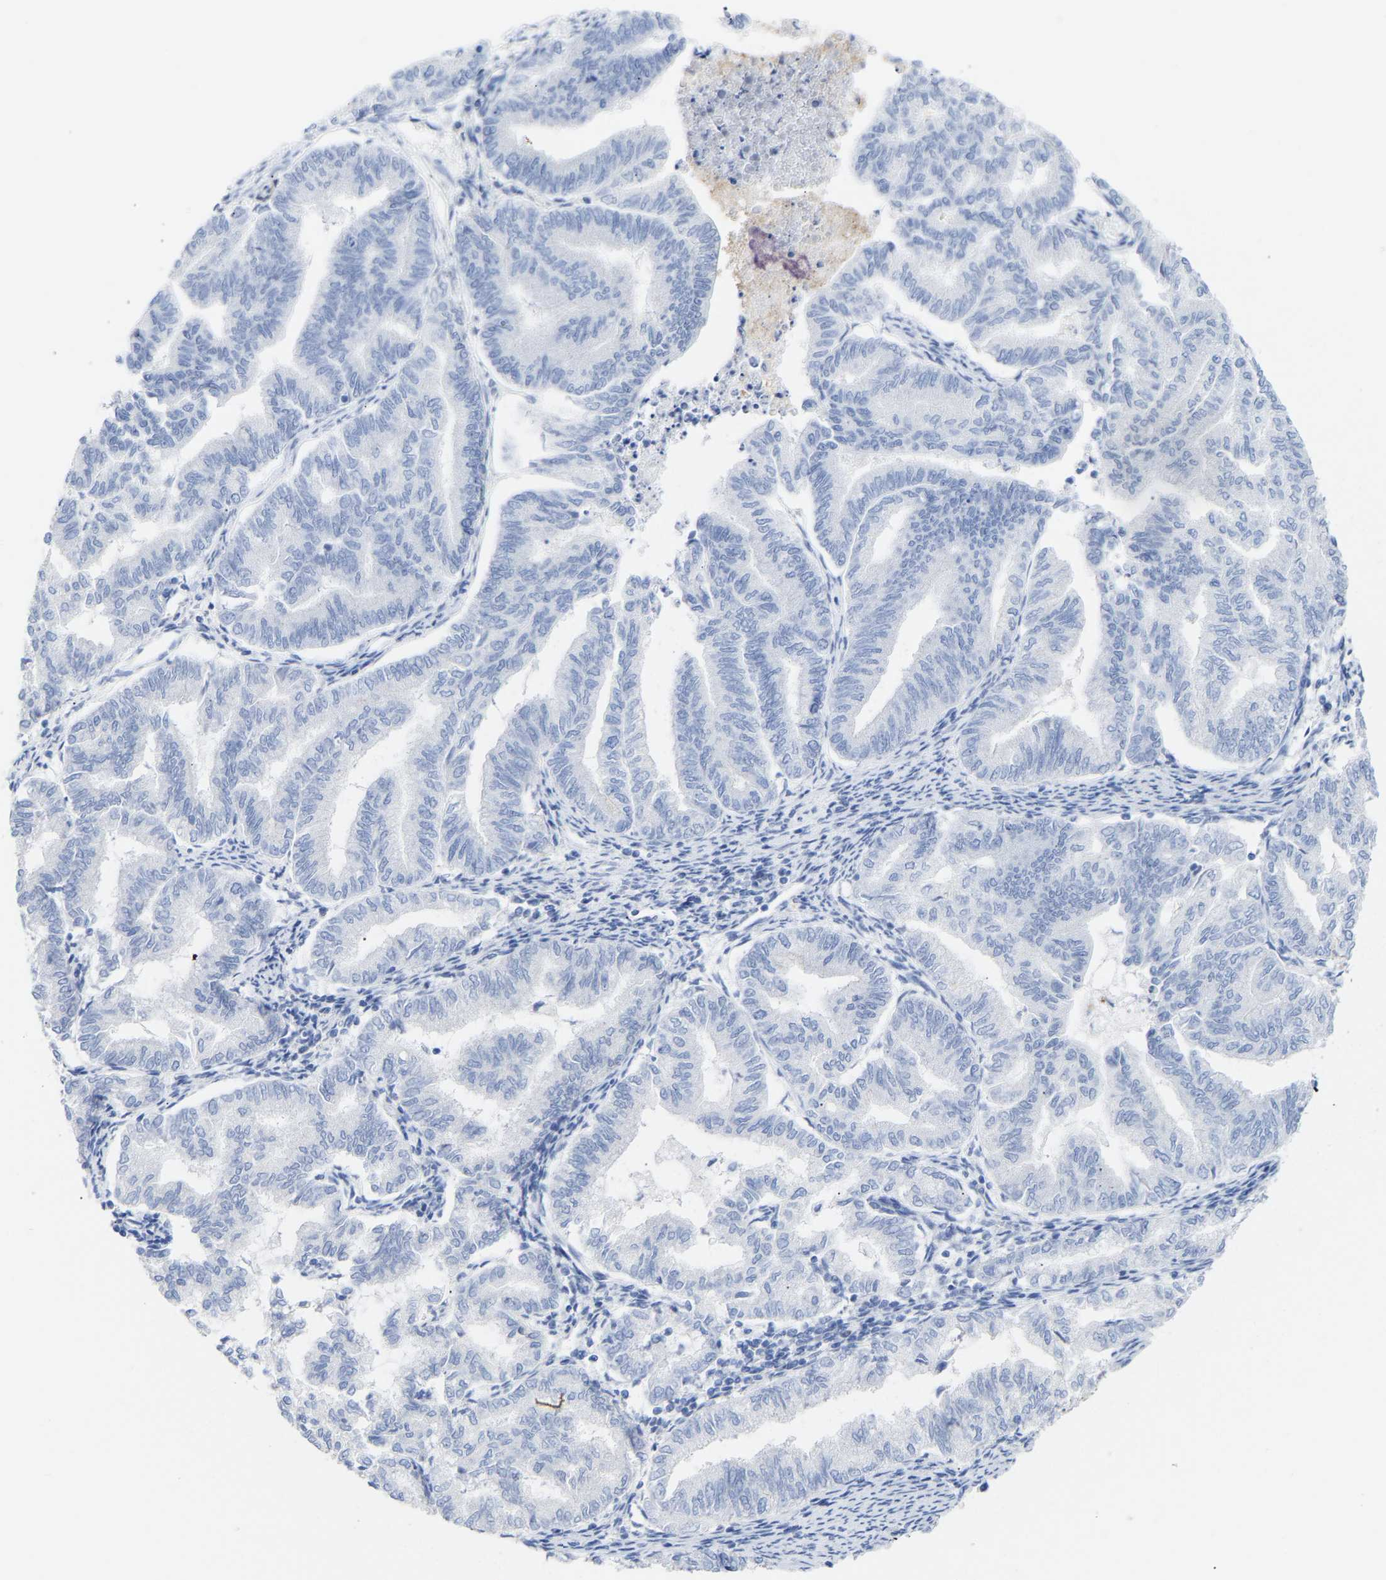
{"staining": {"intensity": "negative", "quantity": "none", "location": "none"}, "tissue": "endometrial cancer", "cell_type": "Tumor cells", "image_type": "cancer", "snomed": [{"axis": "morphology", "description": "Adenocarcinoma, NOS"}, {"axis": "topography", "description": "Endometrium"}], "caption": "The immunohistochemistry (IHC) photomicrograph has no significant expression in tumor cells of endometrial cancer tissue. The staining is performed using DAB (3,3'-diaminobenzidine) brown chromogen with nuclei counter-stained in using hematoxylin.", "gene": "AMPH", "patient": {"sex": "female", "age": 79}}